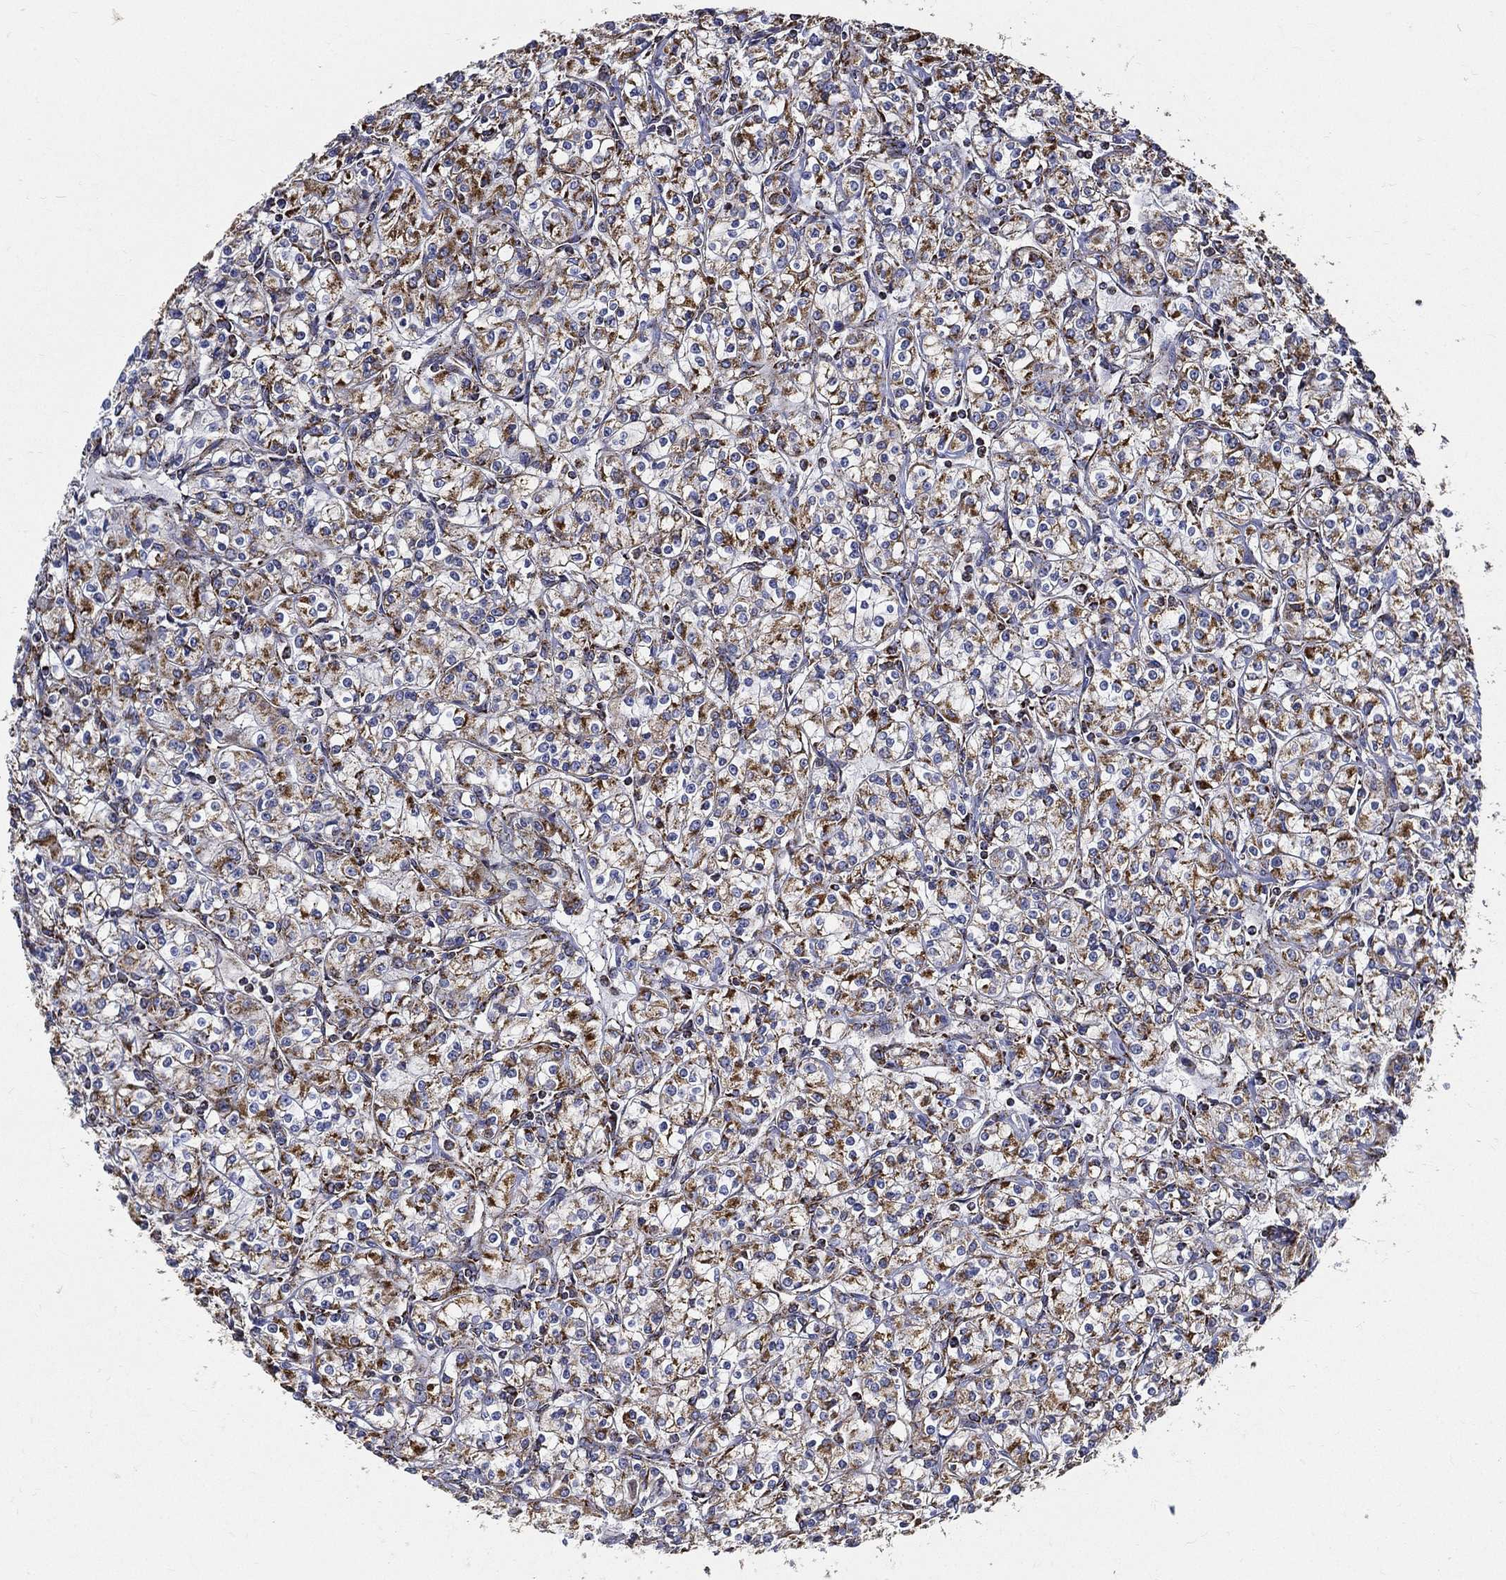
{"staining": {"intensity": "strong", "quantity": "25%-75%", "location": "cytoplasmic/membranous"}, "tissue": "renal cancer", "cell_type": "Tumor cells", "image_type": "cancer", "snomed": [{"axis": "morphology", "description": "Adenocarcinoma, NOS"}, {"axis": "topography", "description": "Kidney"}], "caption": "A histopathology image of human renal cancer stained for a protein displays strong cytoplasmic/membranous brown staining in tumor cells.", "gene": "NDUFAB1", "patient": {"sex": "male", "age": 77}}